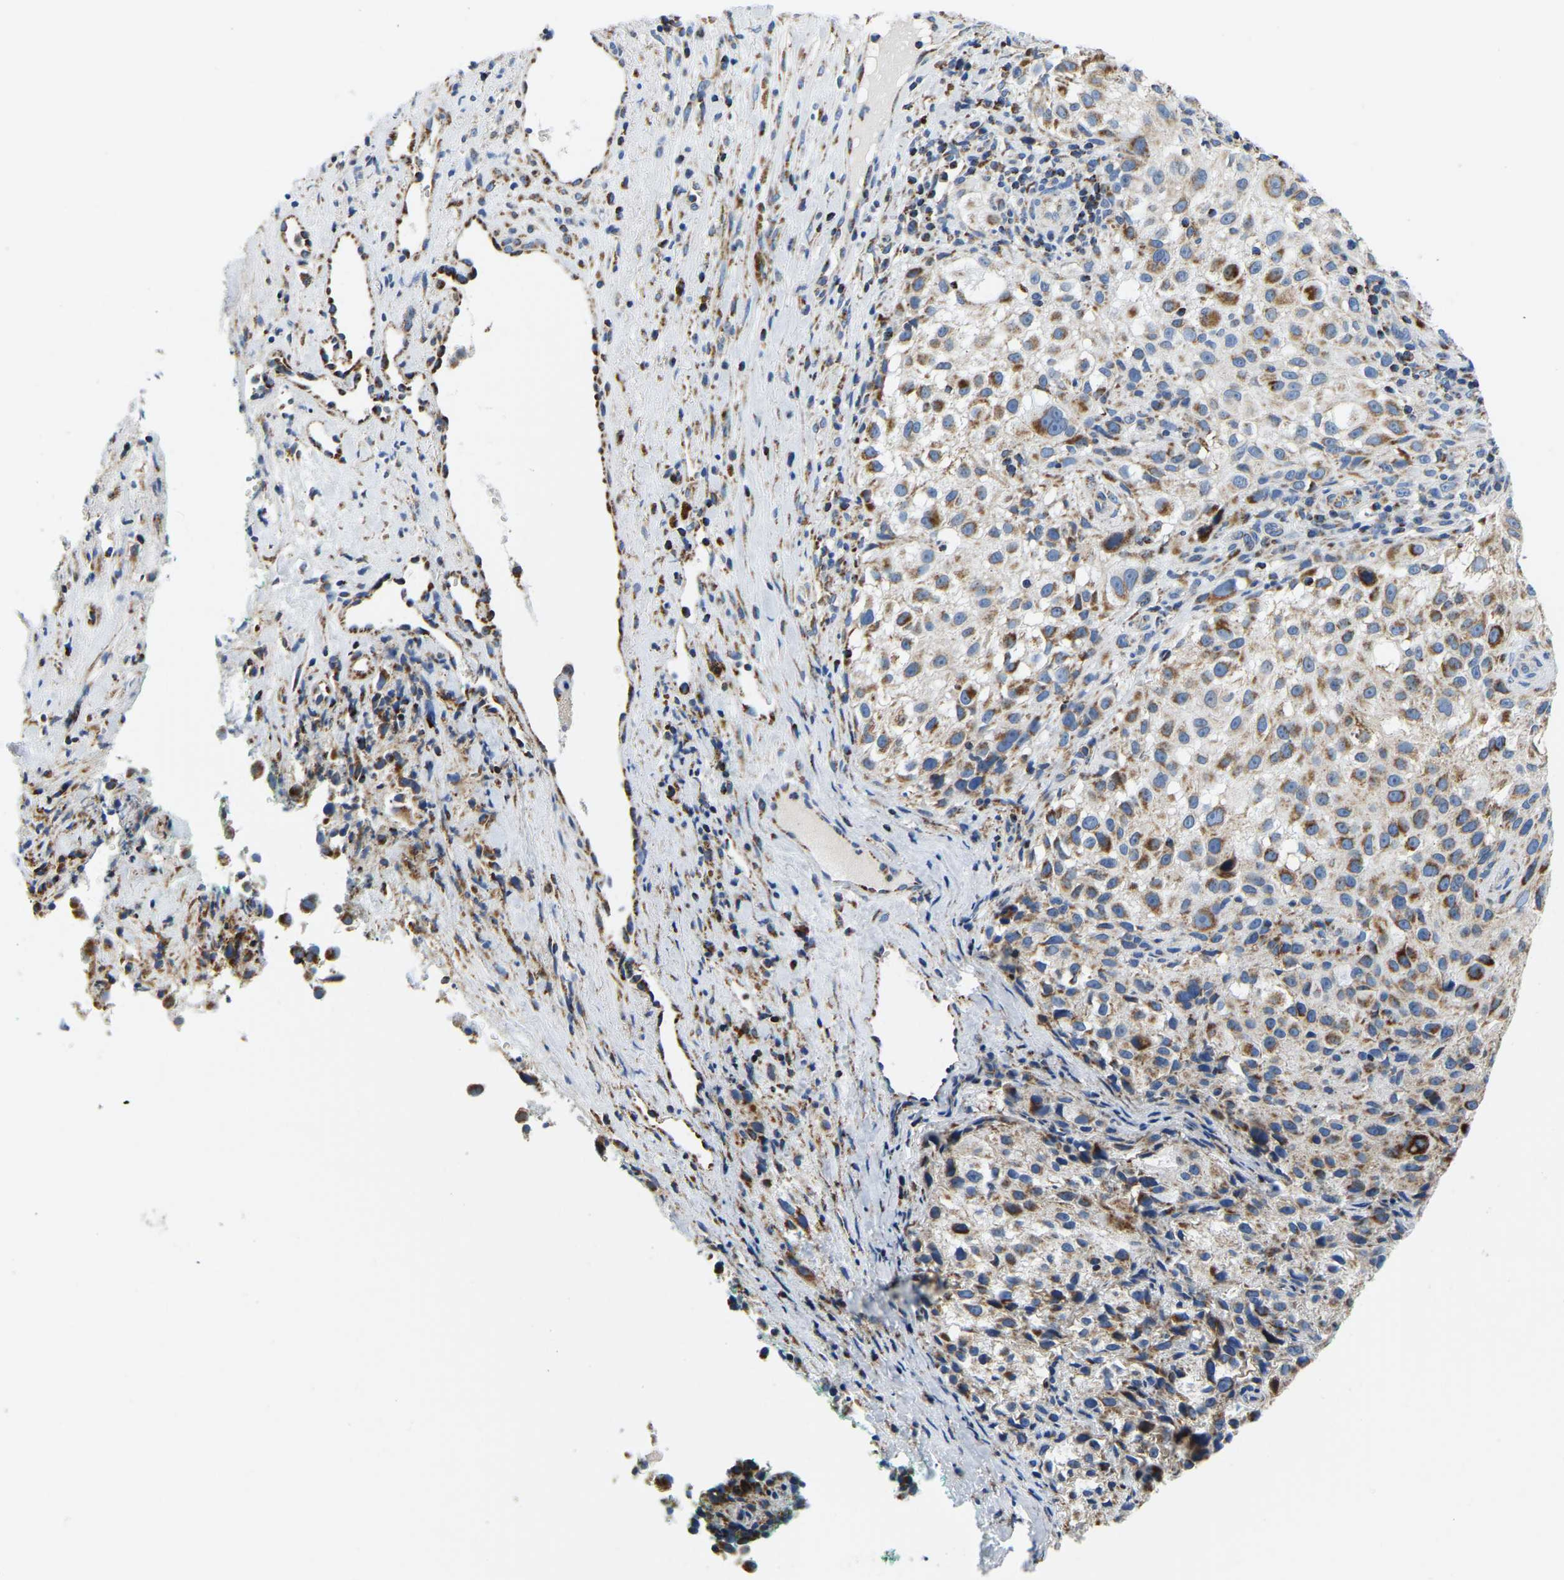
{"staining": {"intensity": "moderate", "quantity": ">75%", "location": "cytoplasmic/membranous"}, "tissue": "melanoma", "cell_type": "Tumor cells", "image_type": "cancer", "snomed": [{"axis": "morphology", "description": "Necrosis, NOS"}, {"axis": "morphology", "description": "Malignant melanoma, NOS"}, {"axis": "topography", "description": "Skin"}], "caption": "Moderate cytoplasmic/membranous protein expression is seen in approximately >75% of tumor cells in malignant melanoma.", "gene": "SFXN1", "patient": {"sex": "female", "age": 87}}